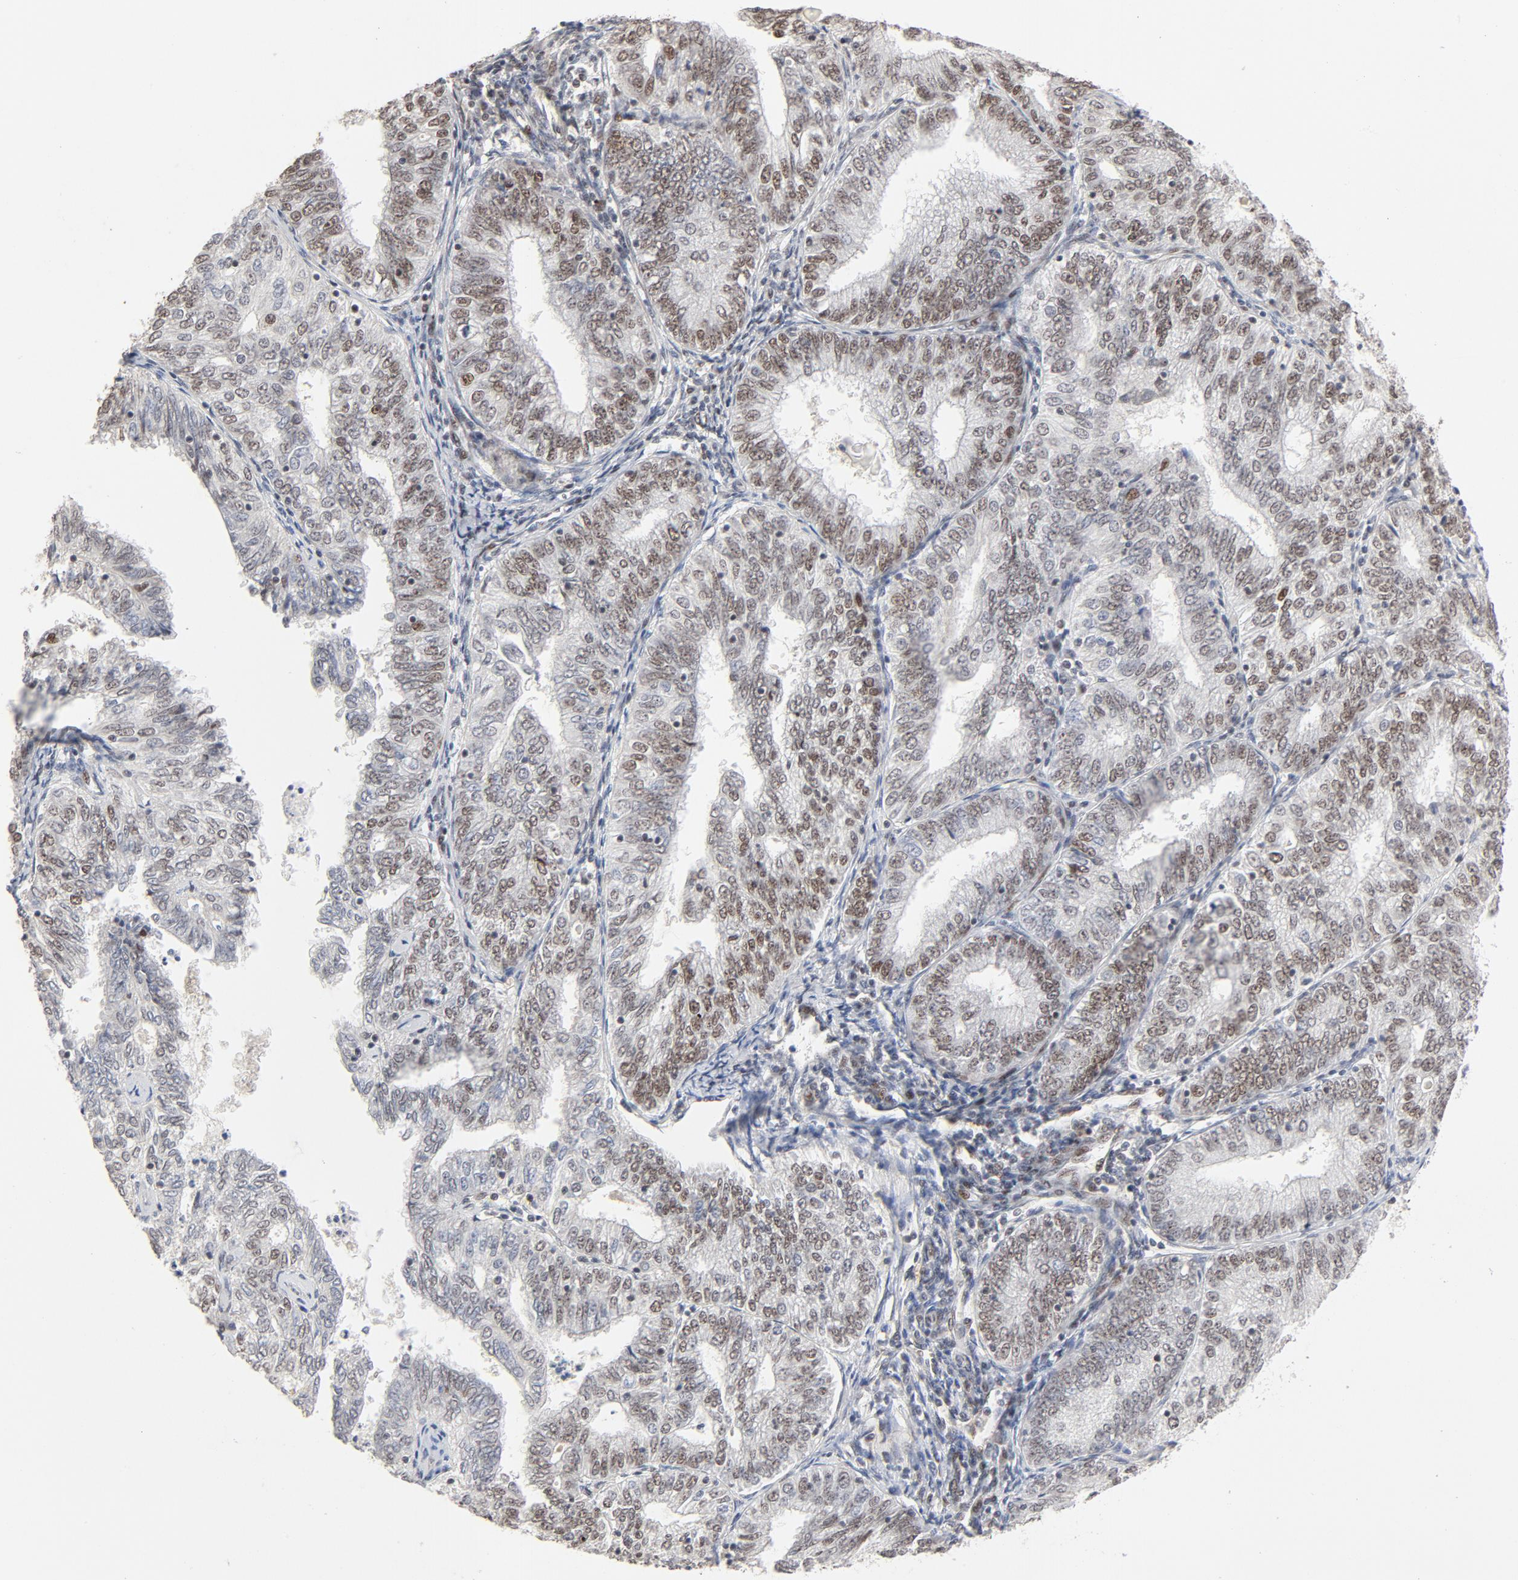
{"staining": {"intensity": "moderate", "quantity": "25%-75%", "location": "nuclear"}, "tissue": "endometrial cancer", "cell_type": "Tumor cells", "image_type": "cancer", "snomed": [{"axis": "morphology", "description": "Adenocarcinoma, NOS"}, {"axis": "topography", "description": "Endometrium"}], "caption": "Immunohistochemistry (IHC) image of human adenocarcinoma (endometrial) stained for a protein (brown), which demonstrates medium levels of moderate nuclear positivity in about 25%-75% of tumor cells.", "gene": "GTF2I", "patient": {"sex": "female", "age": 69}}